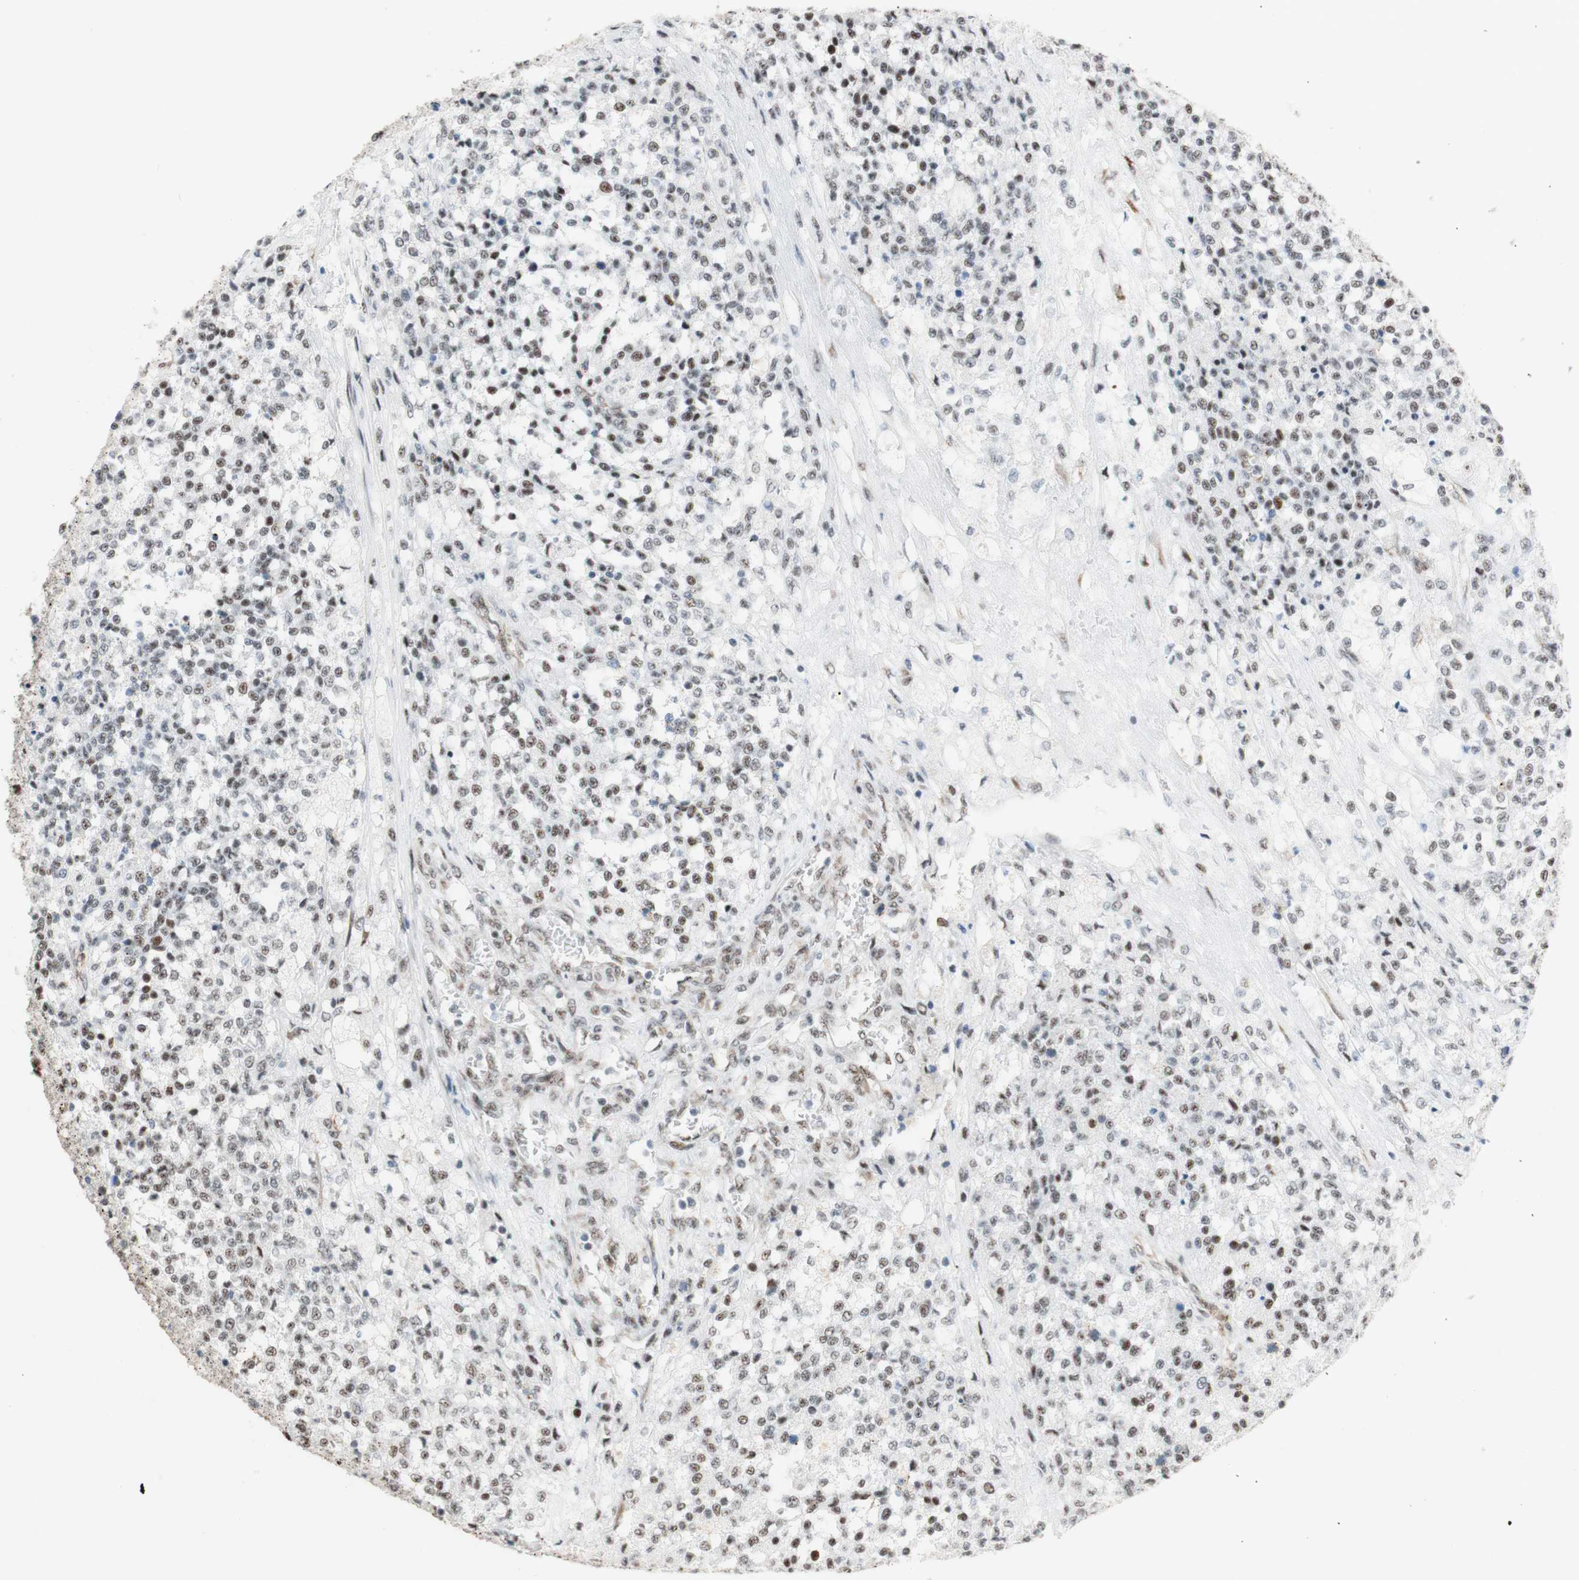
{"staining": {"intensity": "weak", "quantity": "25%-75%", "location": "nuclear"}, "tissue": "testis cancer", "cell_type": "Tumor cells", "image_type": "cancer", "snomed": [{"axis": "morphology", "description": "Seminoma, NOS"}, {"axis": "topography", "description": "Testis"}], "caption": "High-magnification brightfield microscopy of testis seminoma stained with DAB (3,3'-diaminobenzidine) (brown) and counterstained with hematoxylin (blue). tumor cells exhibit weak nuclear positivity is present in approximately25%-75% of cells.", "gene": "SAP18", "patient": {"sex": "male", "age": 59}}